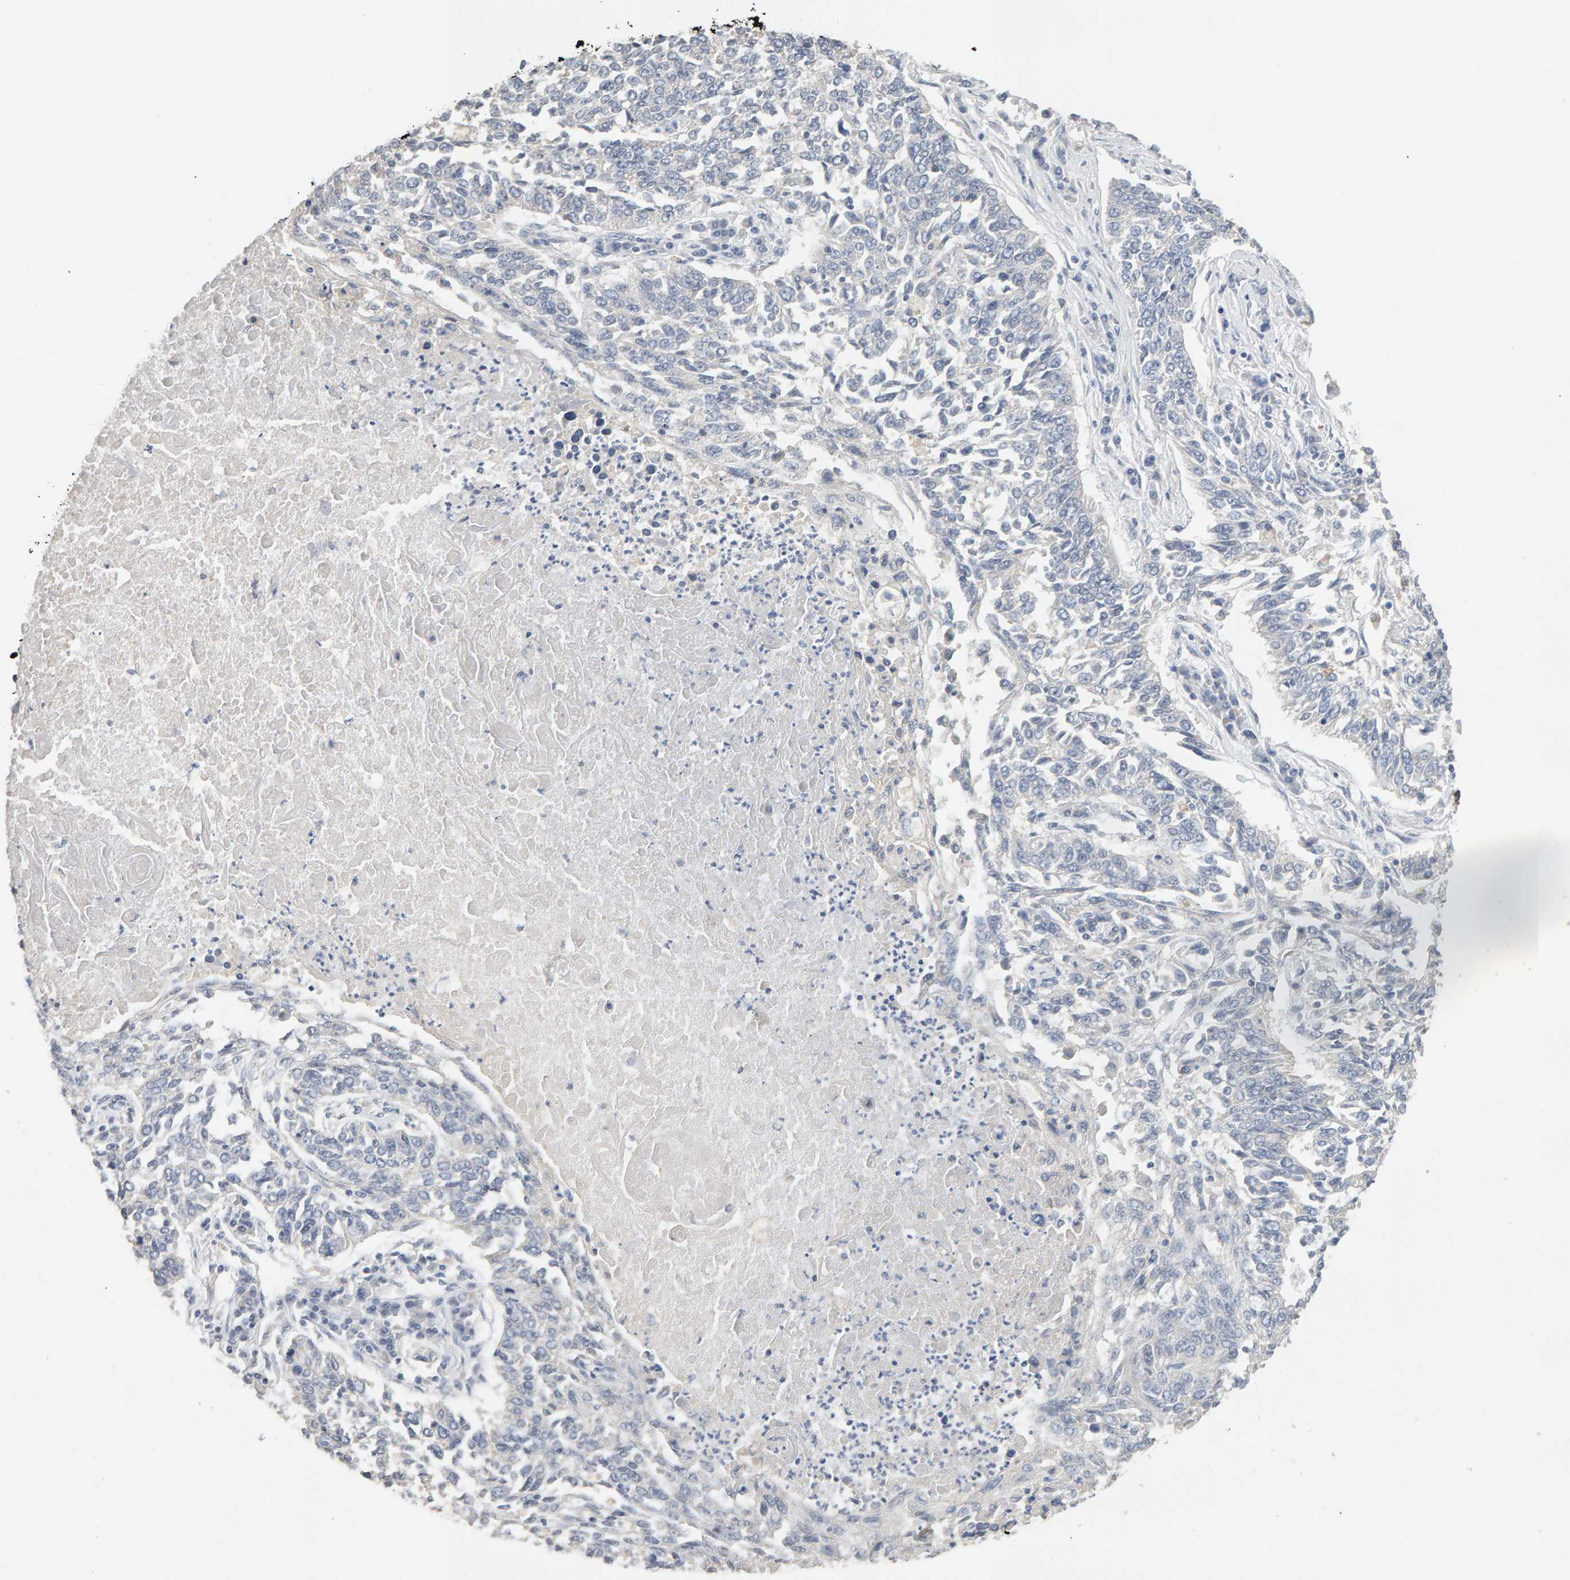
{"staining": {"intensity": "negative", "quantity": "none", "location": "none"}, "tissue": "lung cancer", "cell_type": "Tumor cells", "image_type": "cancer", "snomed": [{"axis": "morphology", "description": "Normal tissue, NOS"}, {"axis": "morphology", "description": "Squamous cell carcinoma, NOS"}, {"axis": "topography", "description": "Cartilage tissue"}, {"axis": "topography", "description": "Bronchus"}, {"axis": "topography", "description": "Lung"}], "caption": "A photomicrograph of human lung cancer (squamous cell carcinoma) is negative for staining in tumor cells.", "gene": "SGPL1", "patient": {"sex": "female", "age": 49}}